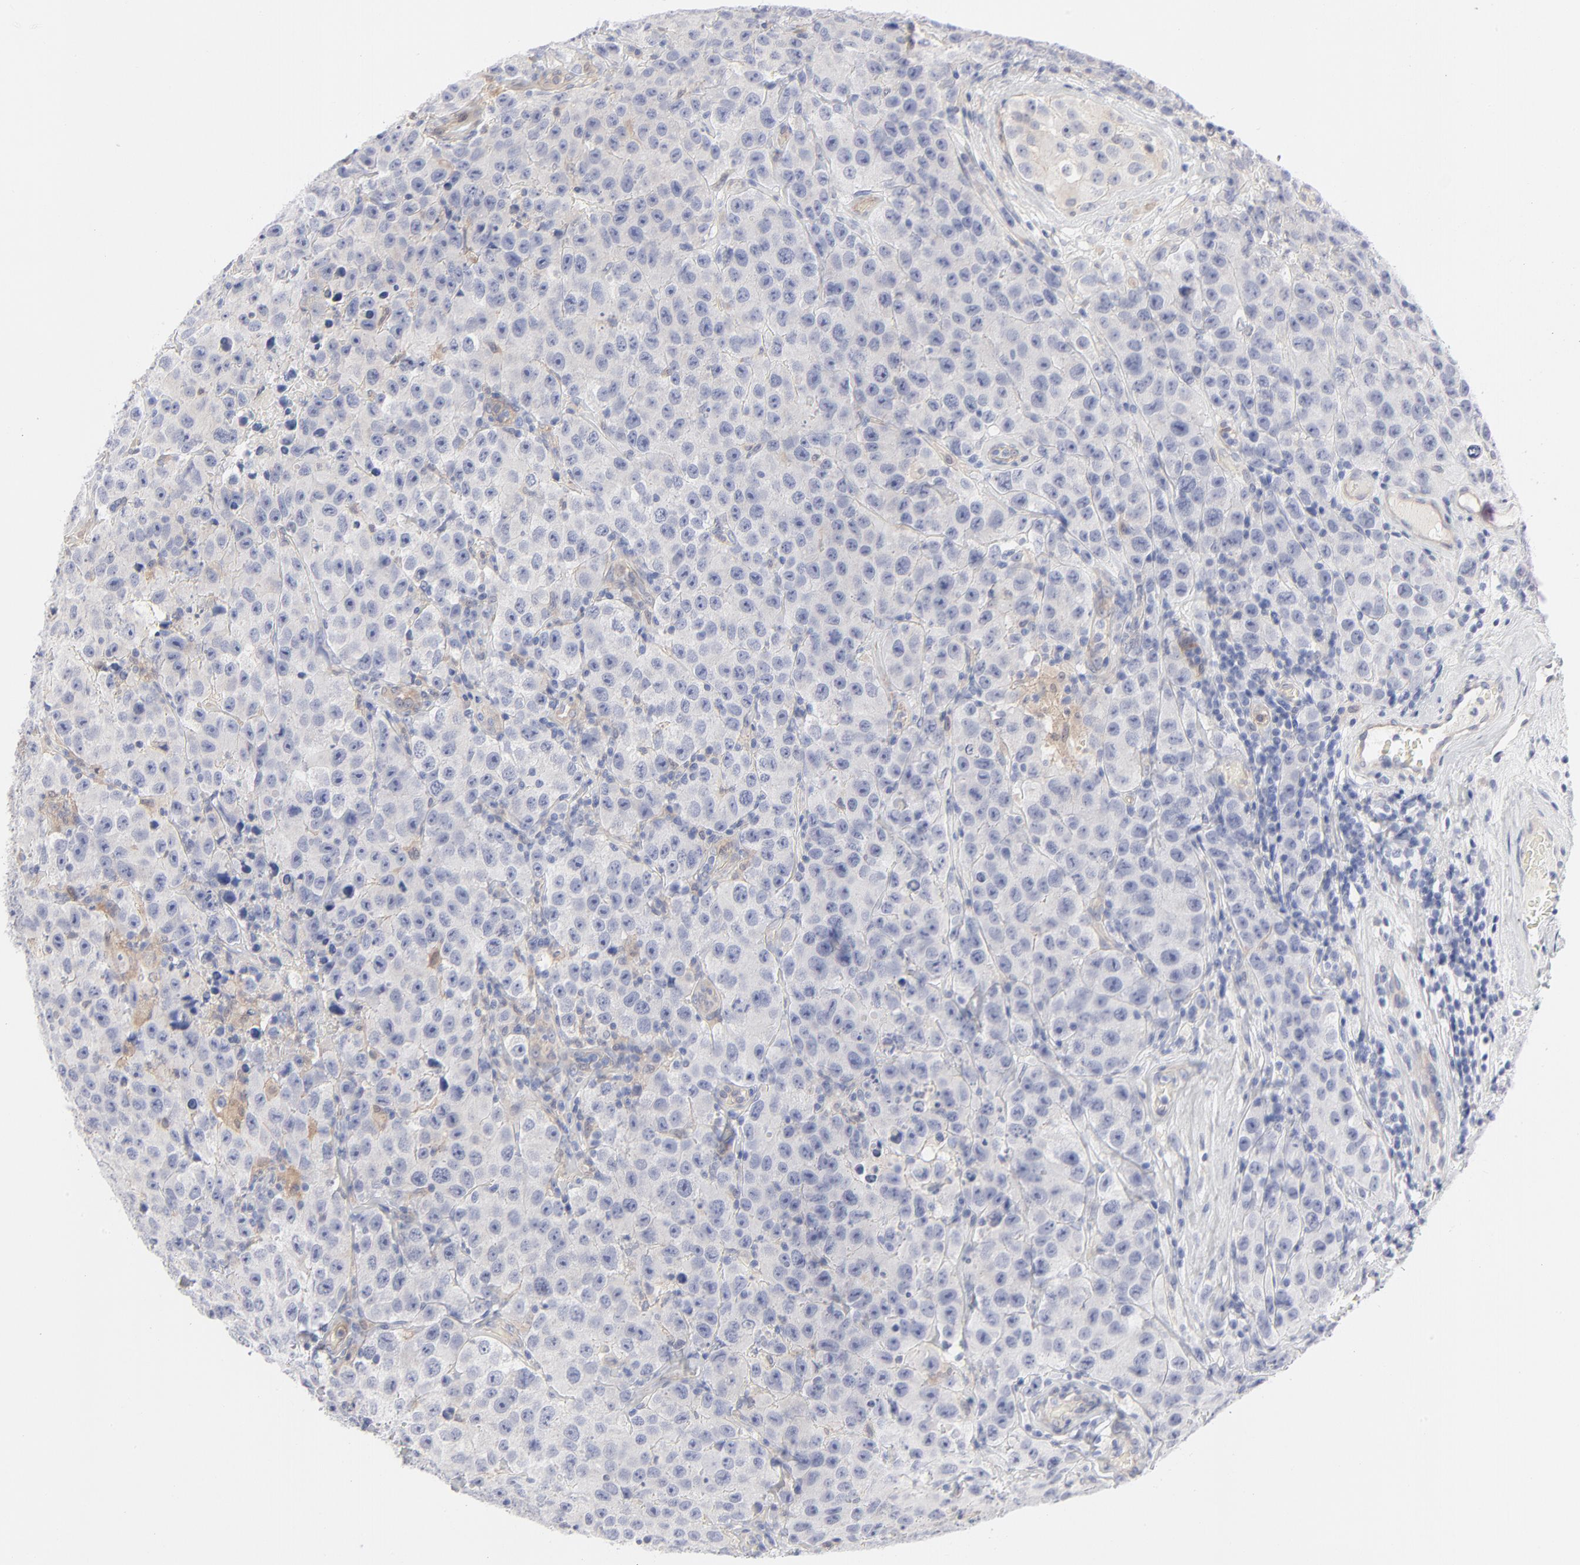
{"staining": {"intensity": "negative", "quantity": "none", "location": "none"}, "tissue": "testis cancer", "cell_type": "Tumor cells", "image_type": "cancer", "snomed": [{"axis": "morphology", "description": "Seminoma, NOS"}, {"axis": "topography", "description": "Testis"}], "caption": "Tumor cells are negative for protein expression in human testis cancer (seminoma).", "gene": "ARRB1", "patient": {"sex": "male", "age": 52}}